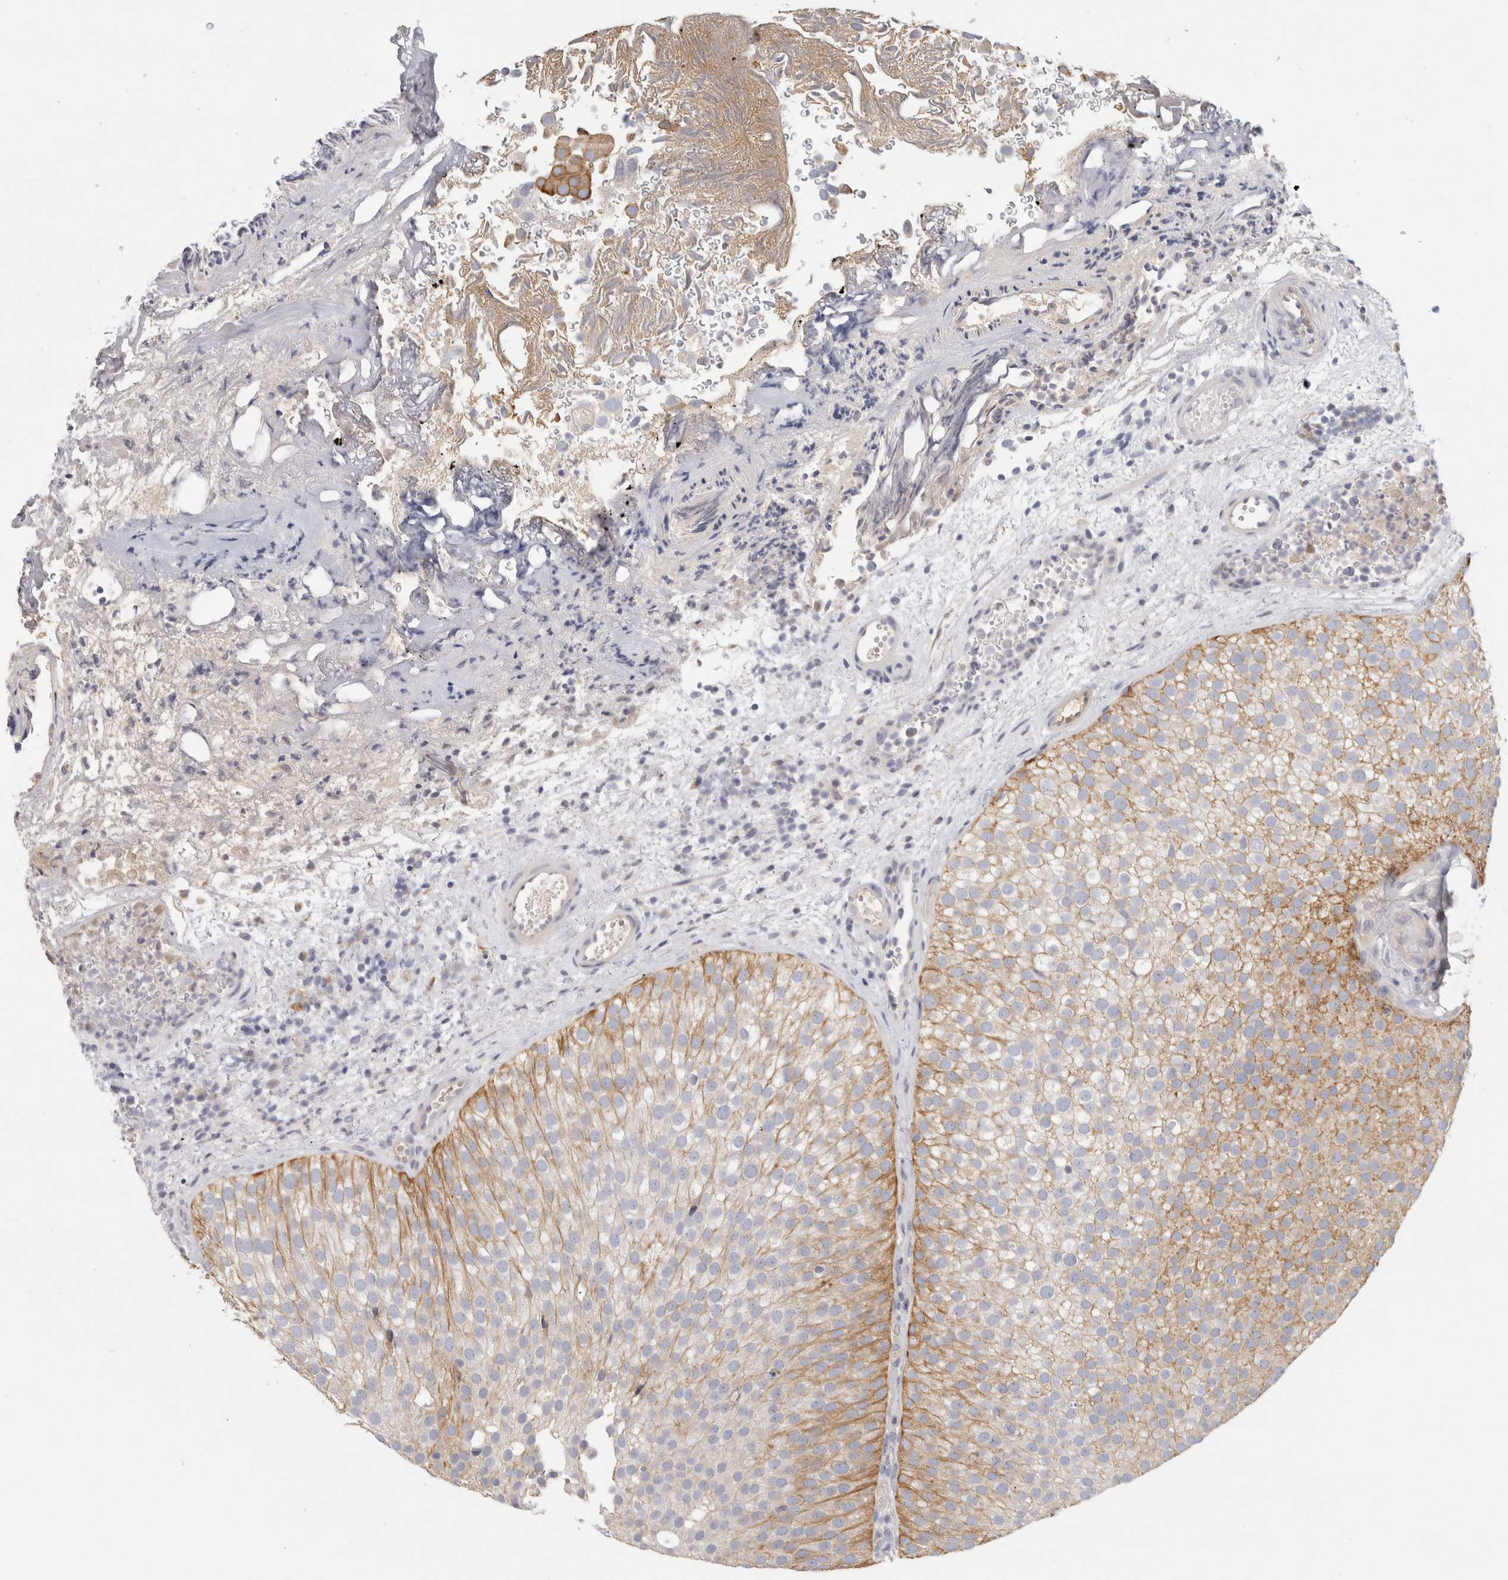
{"staining": {"intensity": "moderate", "quantity": "<25%", "location": "cytoplasmic/membranous"}, "tissue": "urothelial cancer", "cell_type": "Tumor cells", "image_type": "cancer", "snomed": [{"axis": "morphology", "description": "Urothelial carcinoma, Low grade"}, {"axis": "topography", "description": "Urinary bladder"}], "caption": "Immunohistochemistry (IHC) staining of urothelial cancer, which reveals low levels of moderate cytoplasmic/membranous staining in about <25% of tumor cells indicating moderate cytoplasmic/membranous protein positivity. The staining was performed using DAB (3,3'-diaminobenzidine) (brown) for protein detection and nuclei were counterstained in hematoxylin (blue).", "gene": "STK31", "patient": {"sex": "male", "age": 78}}